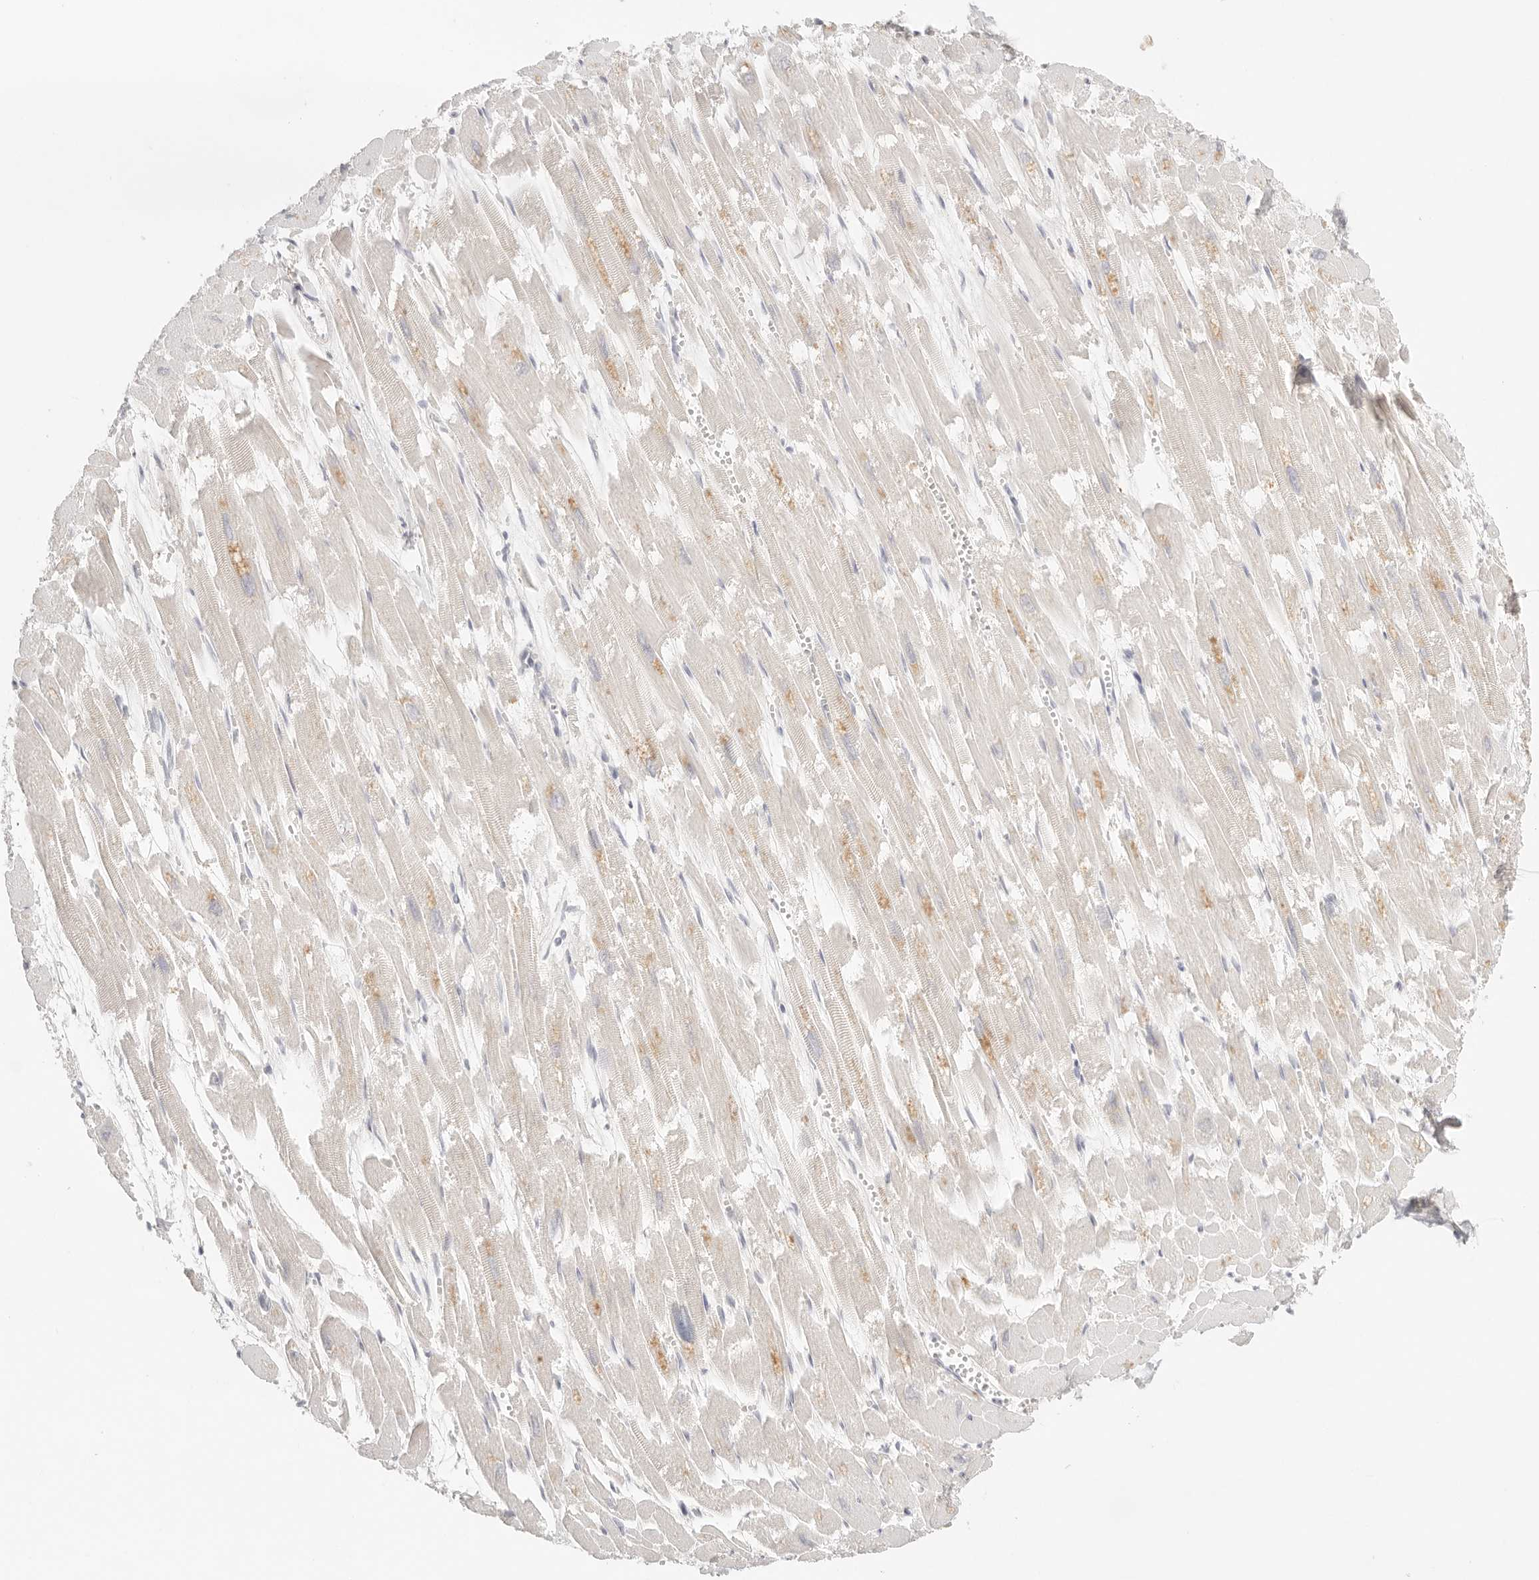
{"staining": {"intensity": "weak", "quantity": "<25%", "location": "cytoplasmic/membranous"}, "tissue": "heart muscle", "cell_type": "Cardiomyocytes", "image_type": "normal", "snomed": [{"axis": "morphology", "description": "Normal tissue, NOS"}, {"axis": "topography", "description": "Heart"}], "caption": "DAB immunohistochemical staining of unremarkable heart muscle demonstrates no significant expression in cardiomyocytes. The staining is performed using DAB brown chromogen with nuclei counter-stained in using hematoxylin.", "gene": "CEP120", "patient": {"sex": "male", "age": 54}}